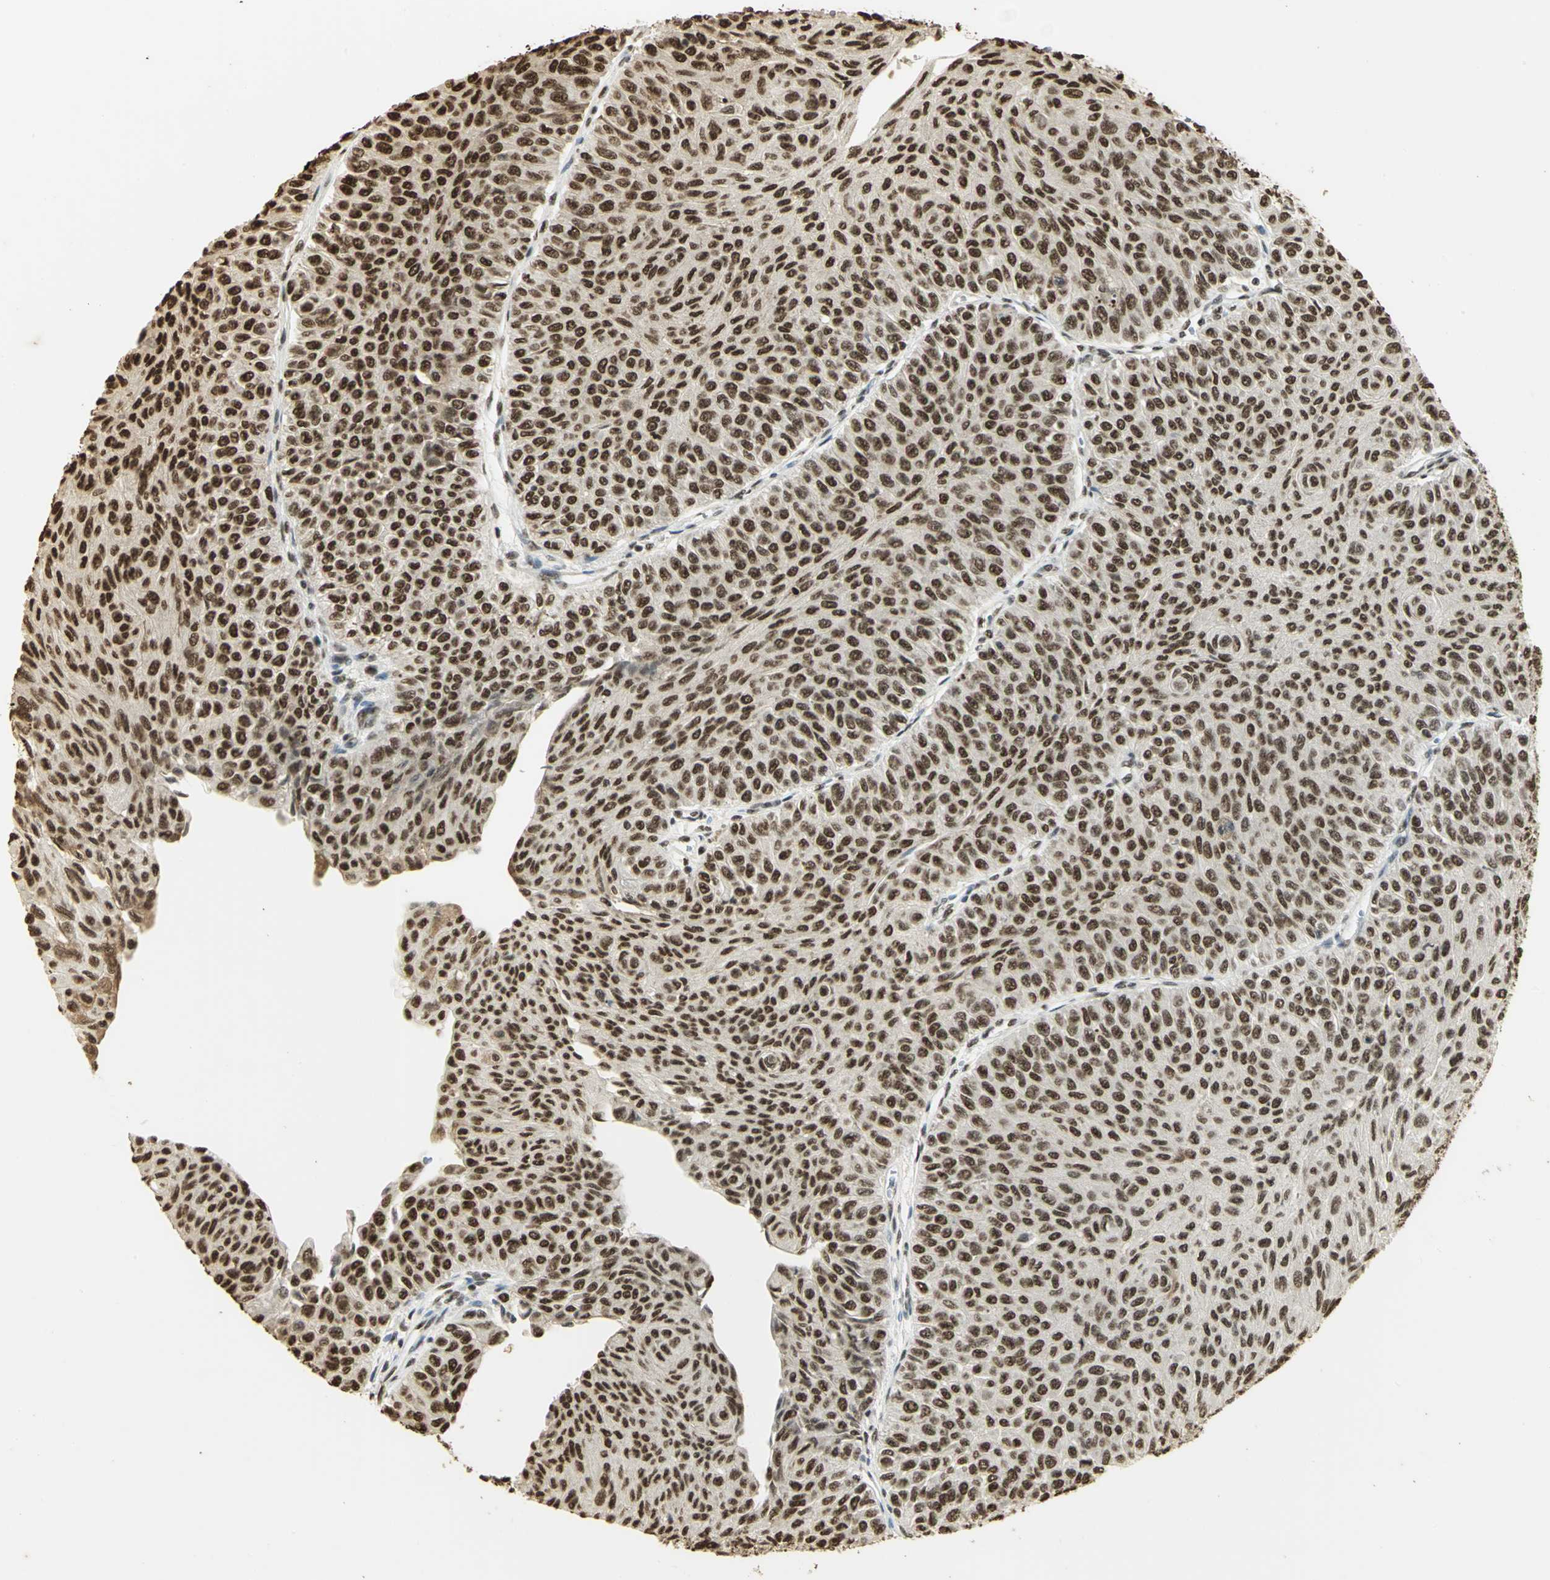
{"staining": {"intensity": "strong", "quantity": ">75%", "location": "nuclear"}, "tissue": "urothelial cancer", "cell_type": "Tumor cells", "image_type": "cancer", "snomed": [{"axis": "morphology", "description": "Urothelial carcinoma, Low grade"}, {"axis": "topography", "description": "Urinary bladder"}], "caption": "Low-grade urothelial carcinoma stained with a protein marker exhibits strong staining in tumor cells.", "gene": "SET", "patient": {"sex": "male", "age": 78}}